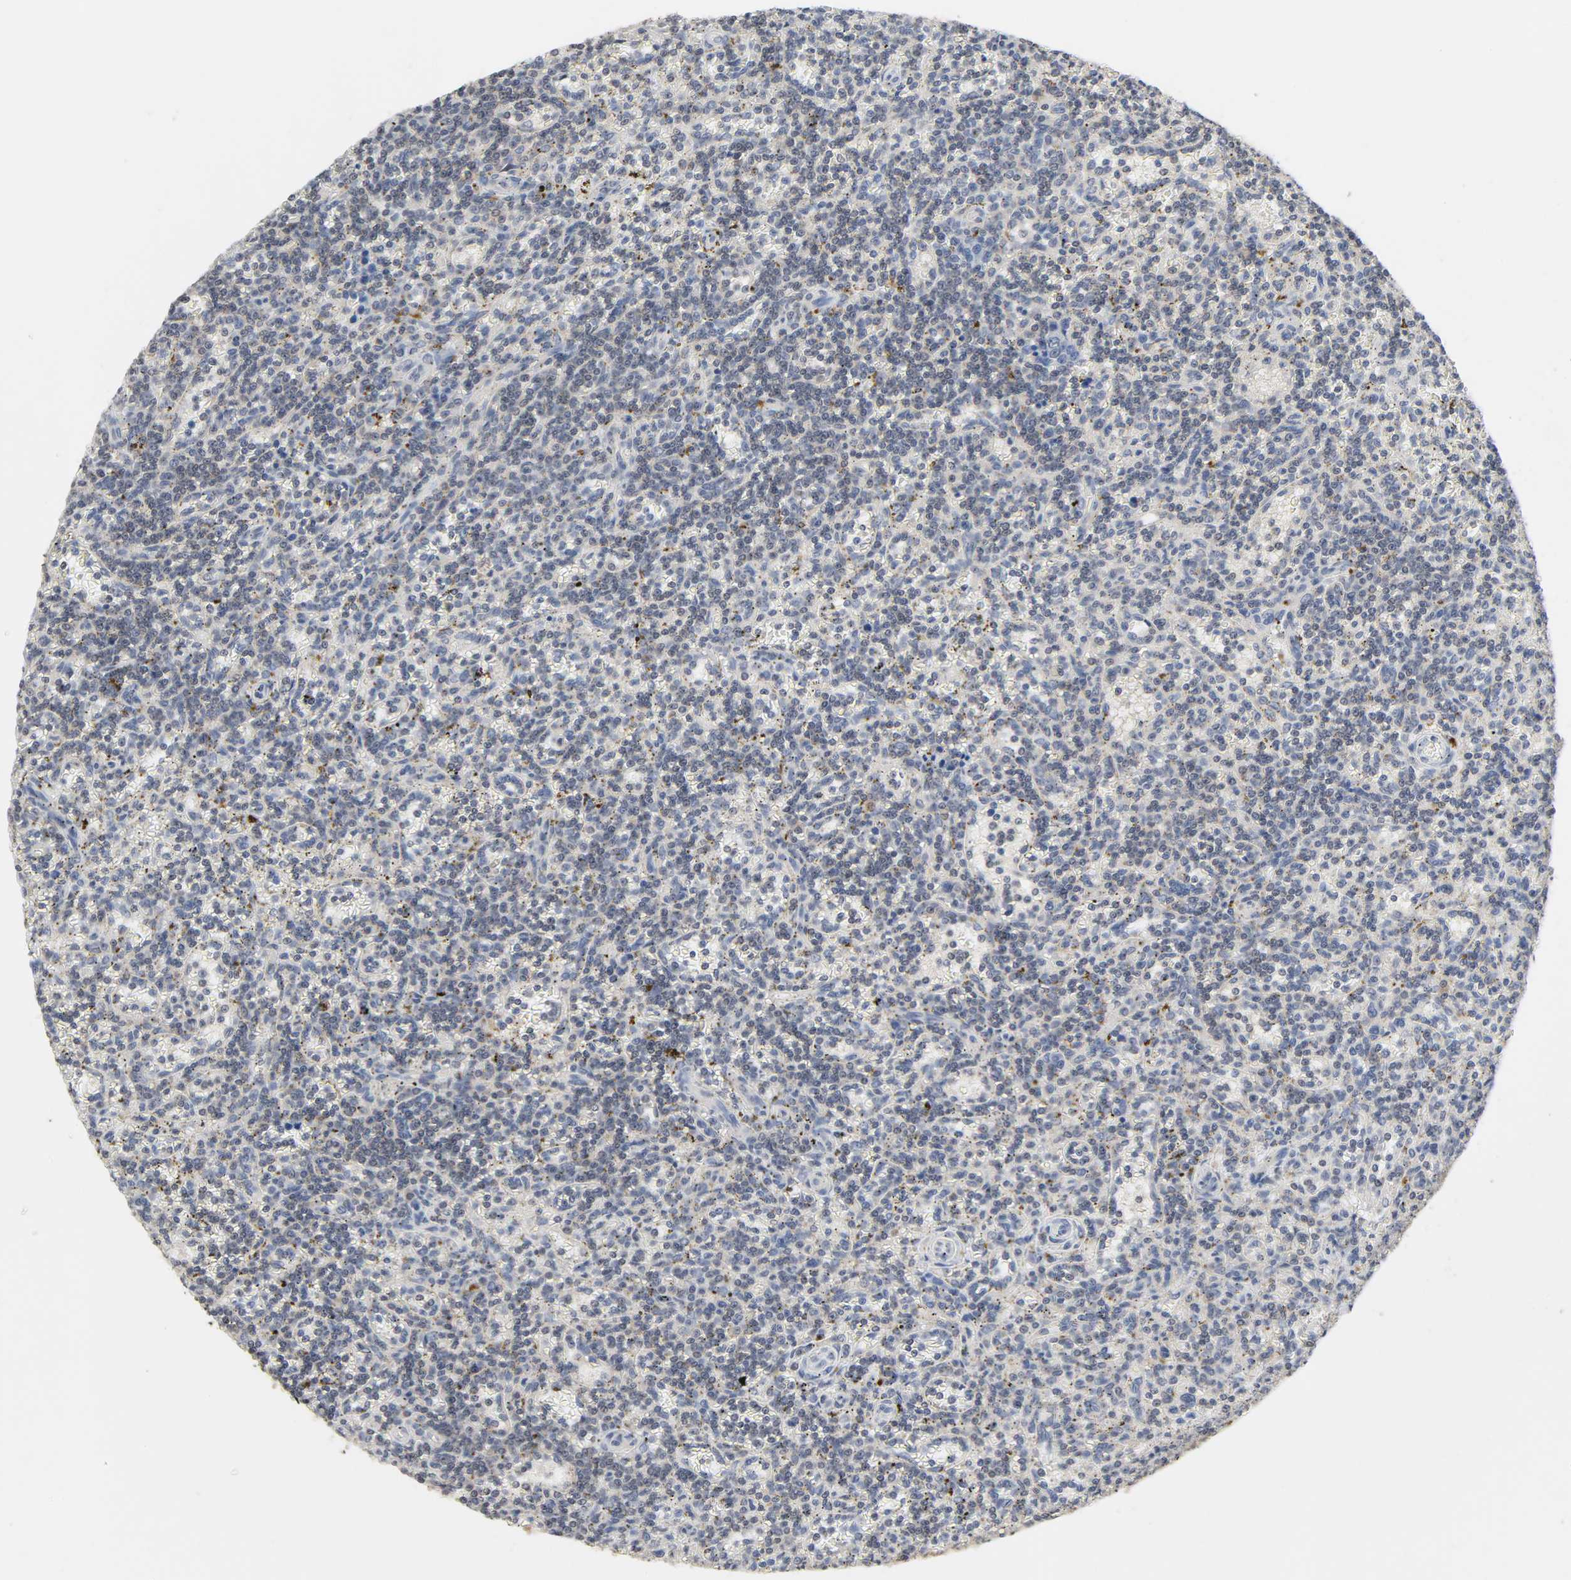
{"staining": {"intensity": "weak", "quantity": "<25%", "location": "cytoplasmic/membranous"}, "tissue": "lymphoma", "cell_type": "Tumor cells", "image_type": "cancer", "snomed": [{"axis": "morphology", "description": "Malignant lymphoma, non-Hodgkin's type, Low grade"}, {"axis": "topography", "description": "Spleen"}], "caption": "Histopathology image shows no protein positivity in tumor cells of lymphoma tissue. (Brightfield microscopy of DAB (3,3'-diaminobenzidine) IHC at high magnification).", "gene": "MIF", "patient": {"sex": "male", "age": 73}}